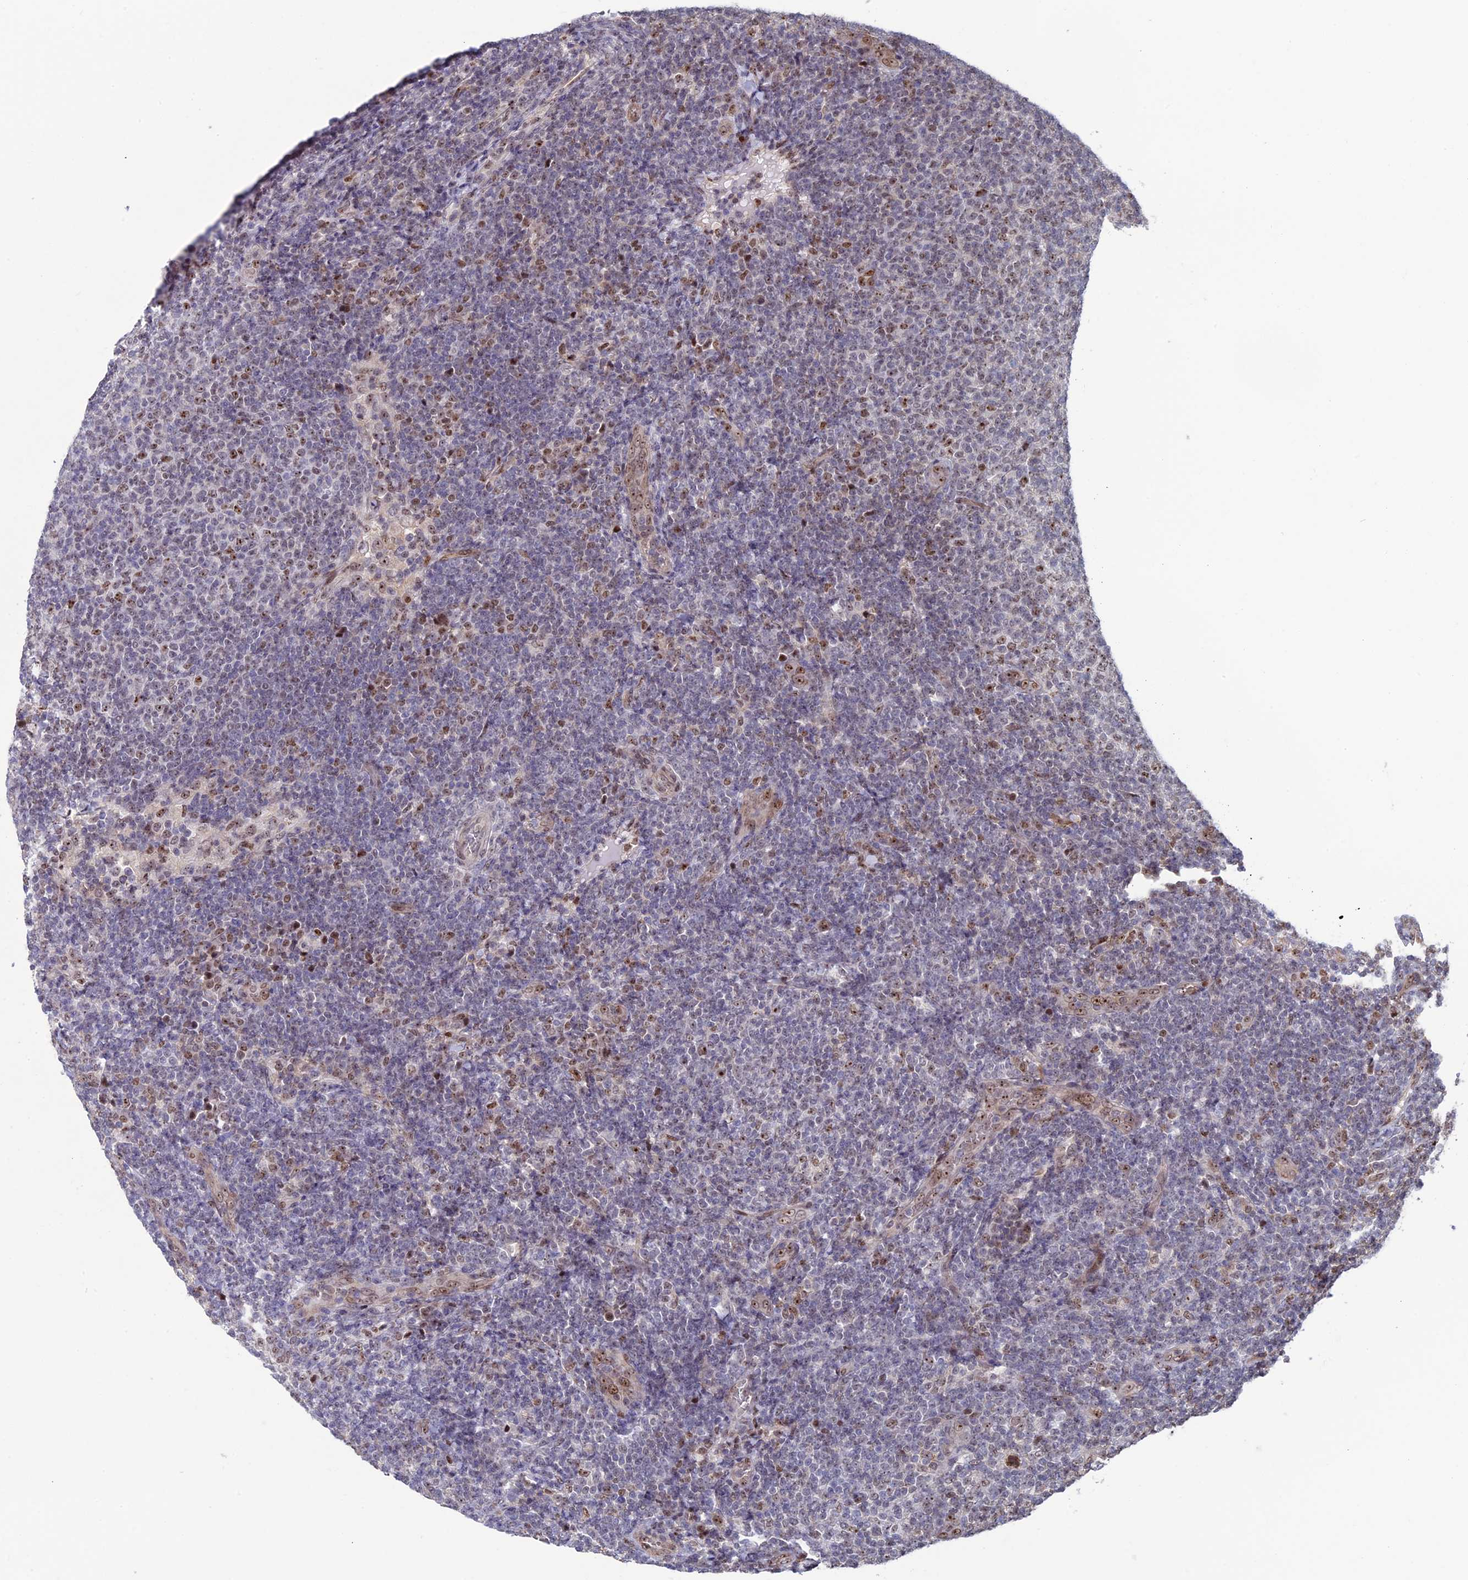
{"staining": {"intensity": "weak", "quantity": "<25%", "location": "nuclear"}, "tissue": "lymphoma", "cell_type": "Tumor cells", "image_type": "cancer", "snomed": [{"axis": "morphology", "description": "Malignant lymphoma, non-Hodgkin's type, Low grade"}, {"axis": "topography", "description": "Lymph node"}], "caption": "Malignant lymphoma, non-Hodgkin's type (low-grade) stained for a protein using immunohistochemistry (IHC) exhibits no expression tumor cells.", "gene": "CCDC86", "patient": {"sex": "male", "age": 66}}